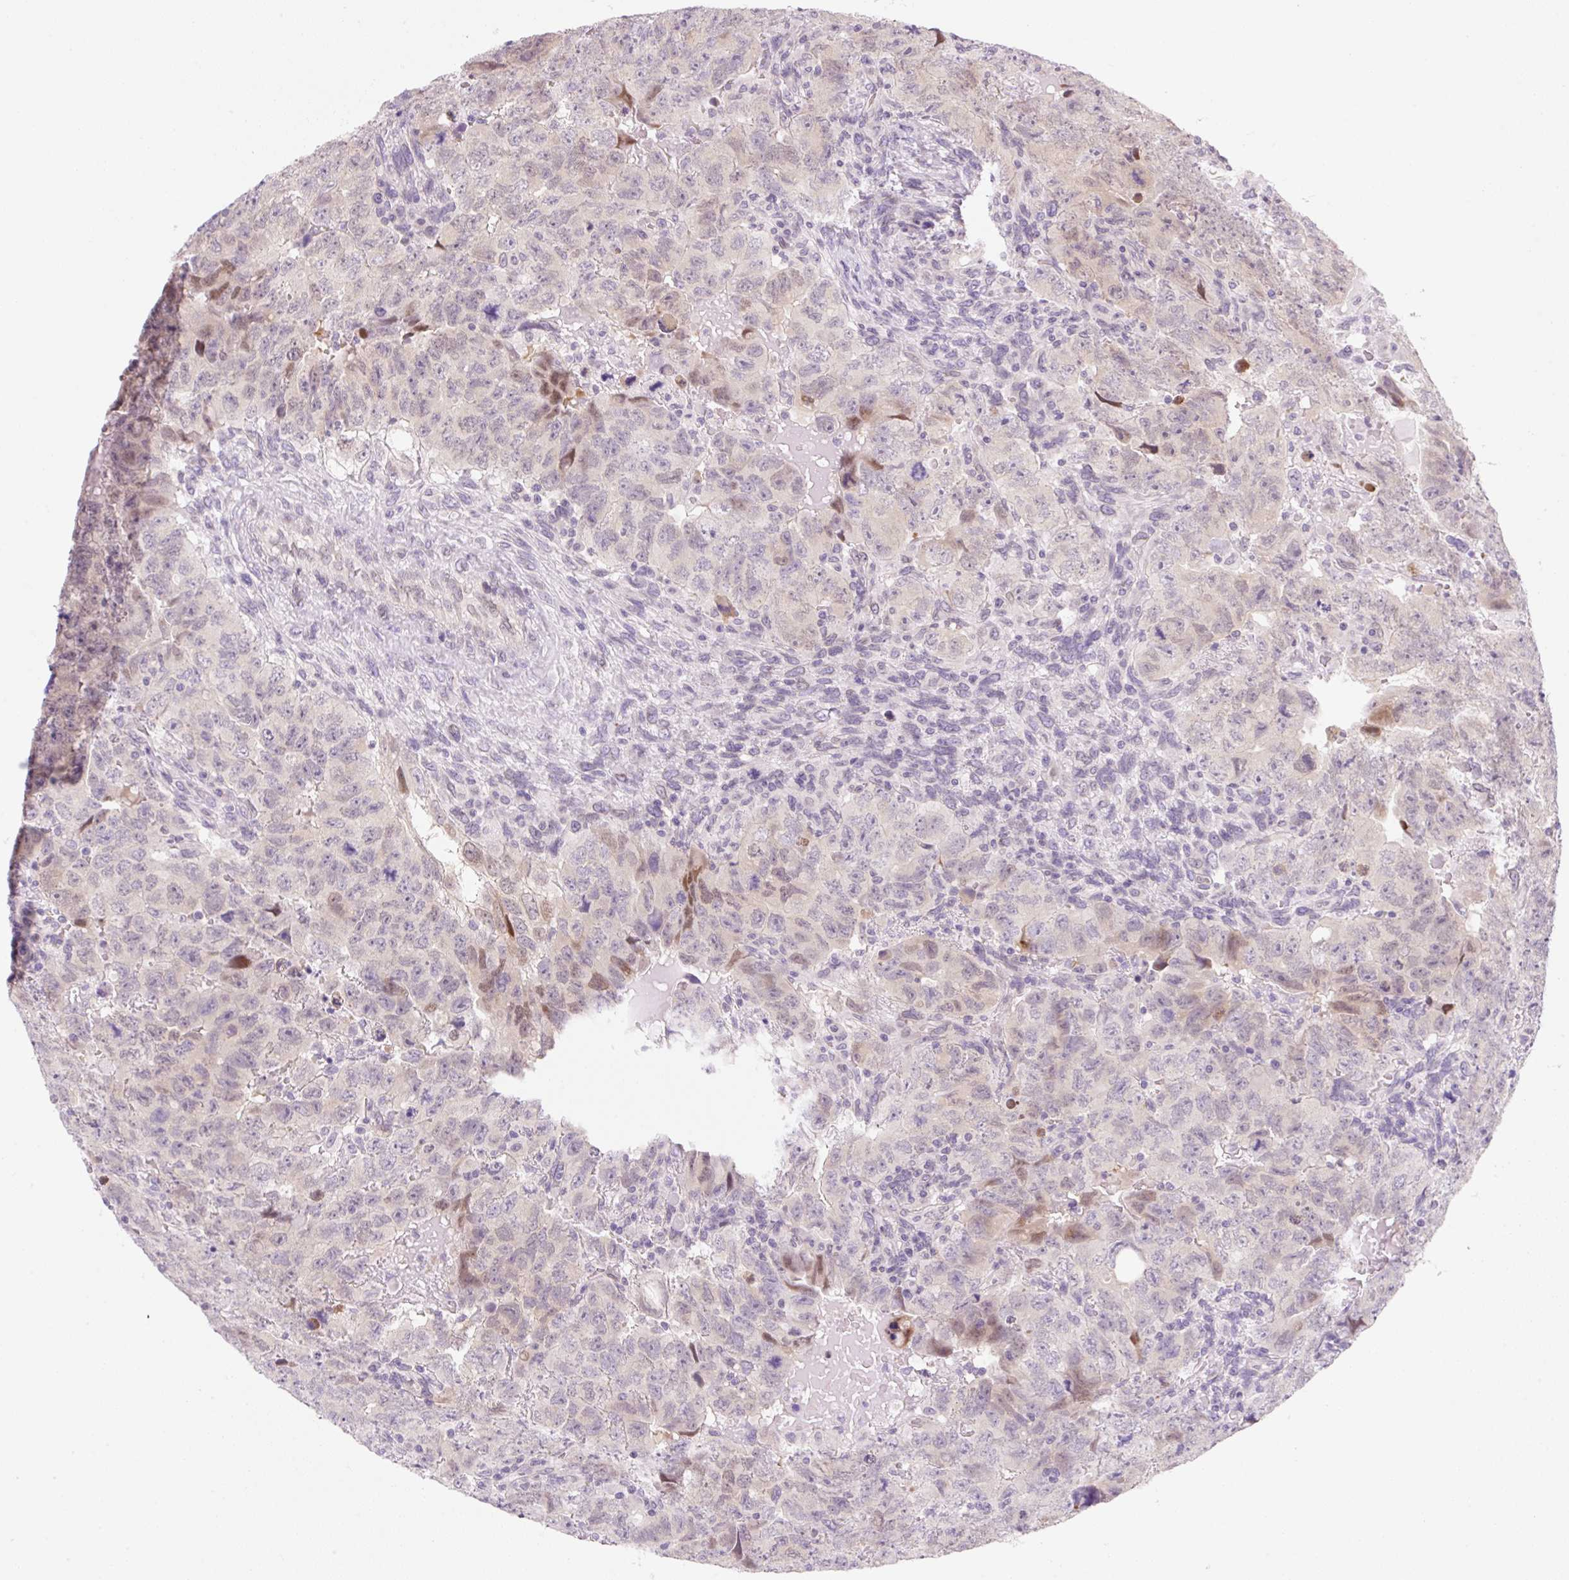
{"staining": {"intensity": "weak", "quantity": "<25%", "location": "nuclear"}, "tissue": "testis cancer", "cell_type": "Tumor cells", "image_type": "cancer", "snomed": [{"axis": "morphology", "description": "Carcinoma, Embryonal, NOS"}, {"axis": "topography", "description": "Testis"}], "caption": "DAB immunohistochemical staining of testis cancer (embryonal carcinoma) reveals no significant staining in tumor cells.", "gene": "SYNE3", "patient": {"sex": "male", "age": 24}}